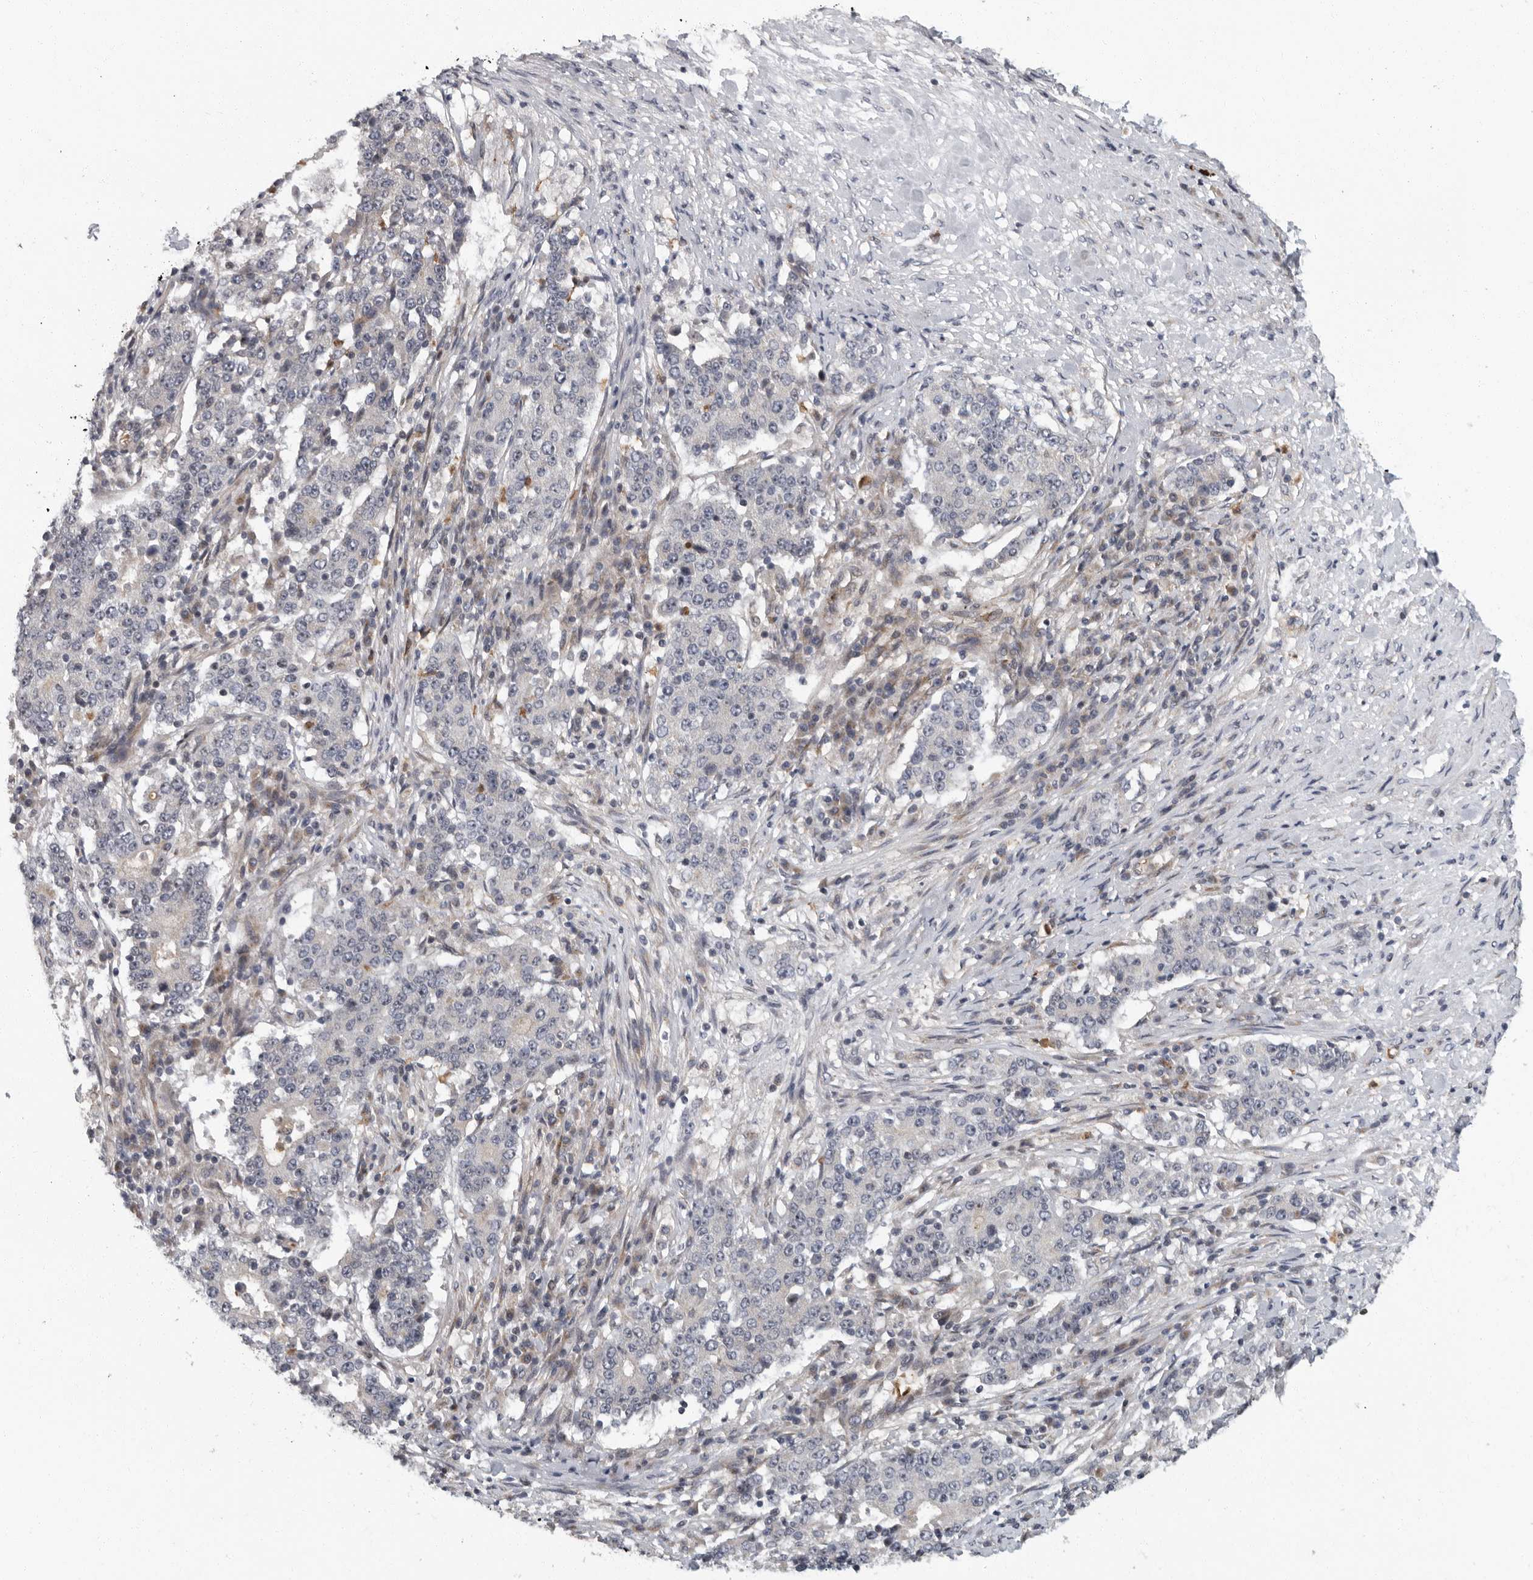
{"staining": {"intensity": "negative", "quantity": "none", "location": "none"}, "tissue": "stomach cancer", "cell_type": "Tumor cells", "image_type": "cancer", "snomed": [{"axis": "morphology", "description": "Adenocarcinoma, NOS"}, {"axis": "topography", "description": "Stomach"}], "caption": "This histopathology image is of adenocarcinoma (stomach) stained with immunohistochemistry to label a protein in brown with the nuclei are counter-stained blue. There is no positivity in tumor cells. (Brightfield microscopy of DAB (3,3'-diaminobenzidine) immunohistochemistry at high magnification).", "gene": "PDCD11", "patient": {"sex": "male", "age": 59}}